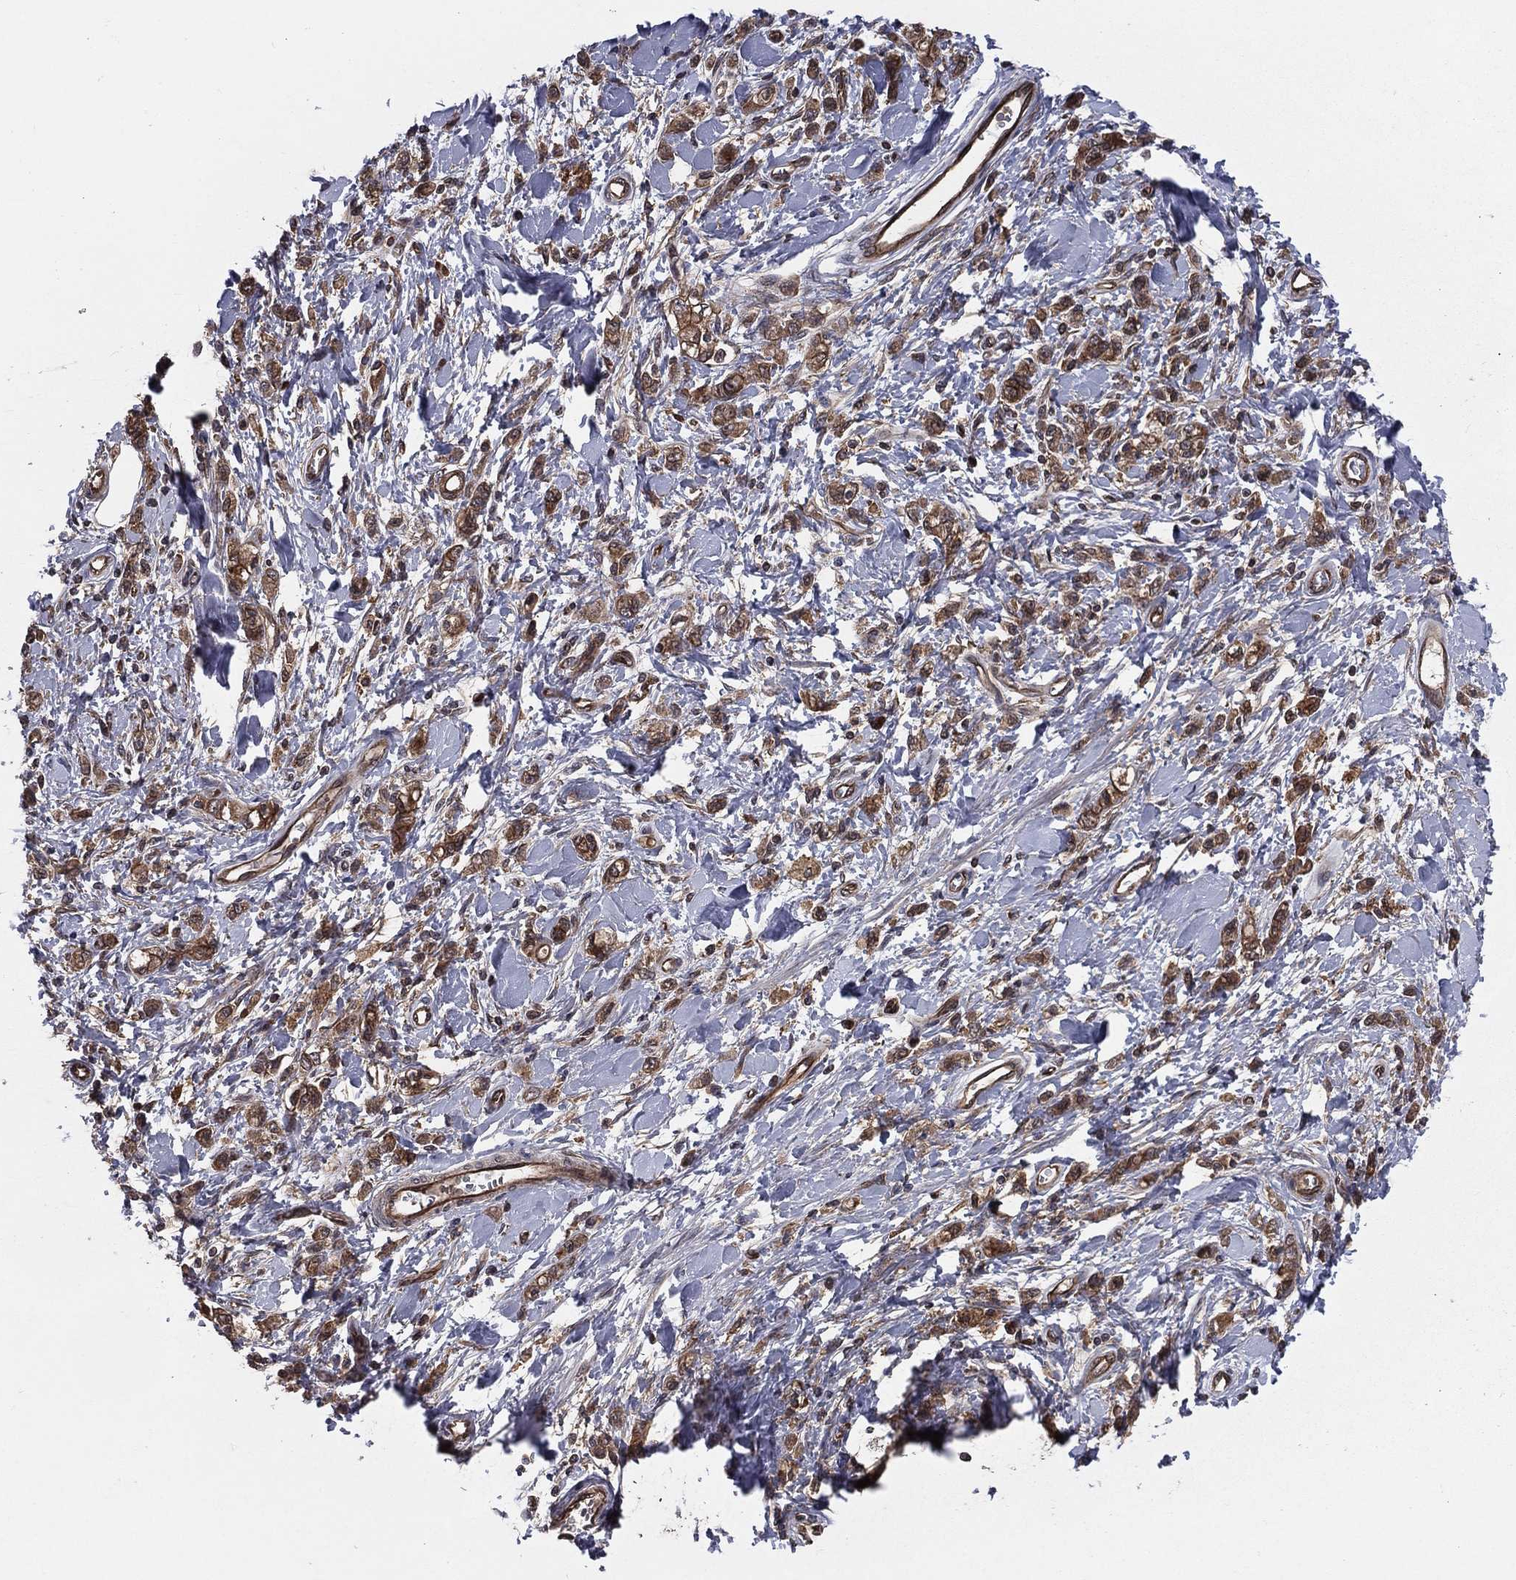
{"staining": {"intensity": "moderate", "quantity": ">75%", "location": "cytoplasmic/membranous"}, "tissue": "stomach cancer", "cell_type": "Tumor cells", "image_type": "cancer", "snomed": [{"axis": "morphology", "description": "Adenocarcinoma, NOS"}, {"axis": "topography", "description": "Stomach"}], "caption": "A medium amount of moderate cytoplasmic/membranous staining is appreciated in about >75% of tumor cells in stomach cancer (adenocarcinoma) tissue.", "gene": "CERT1", "patient": {"sex": "male", "age": 77}}